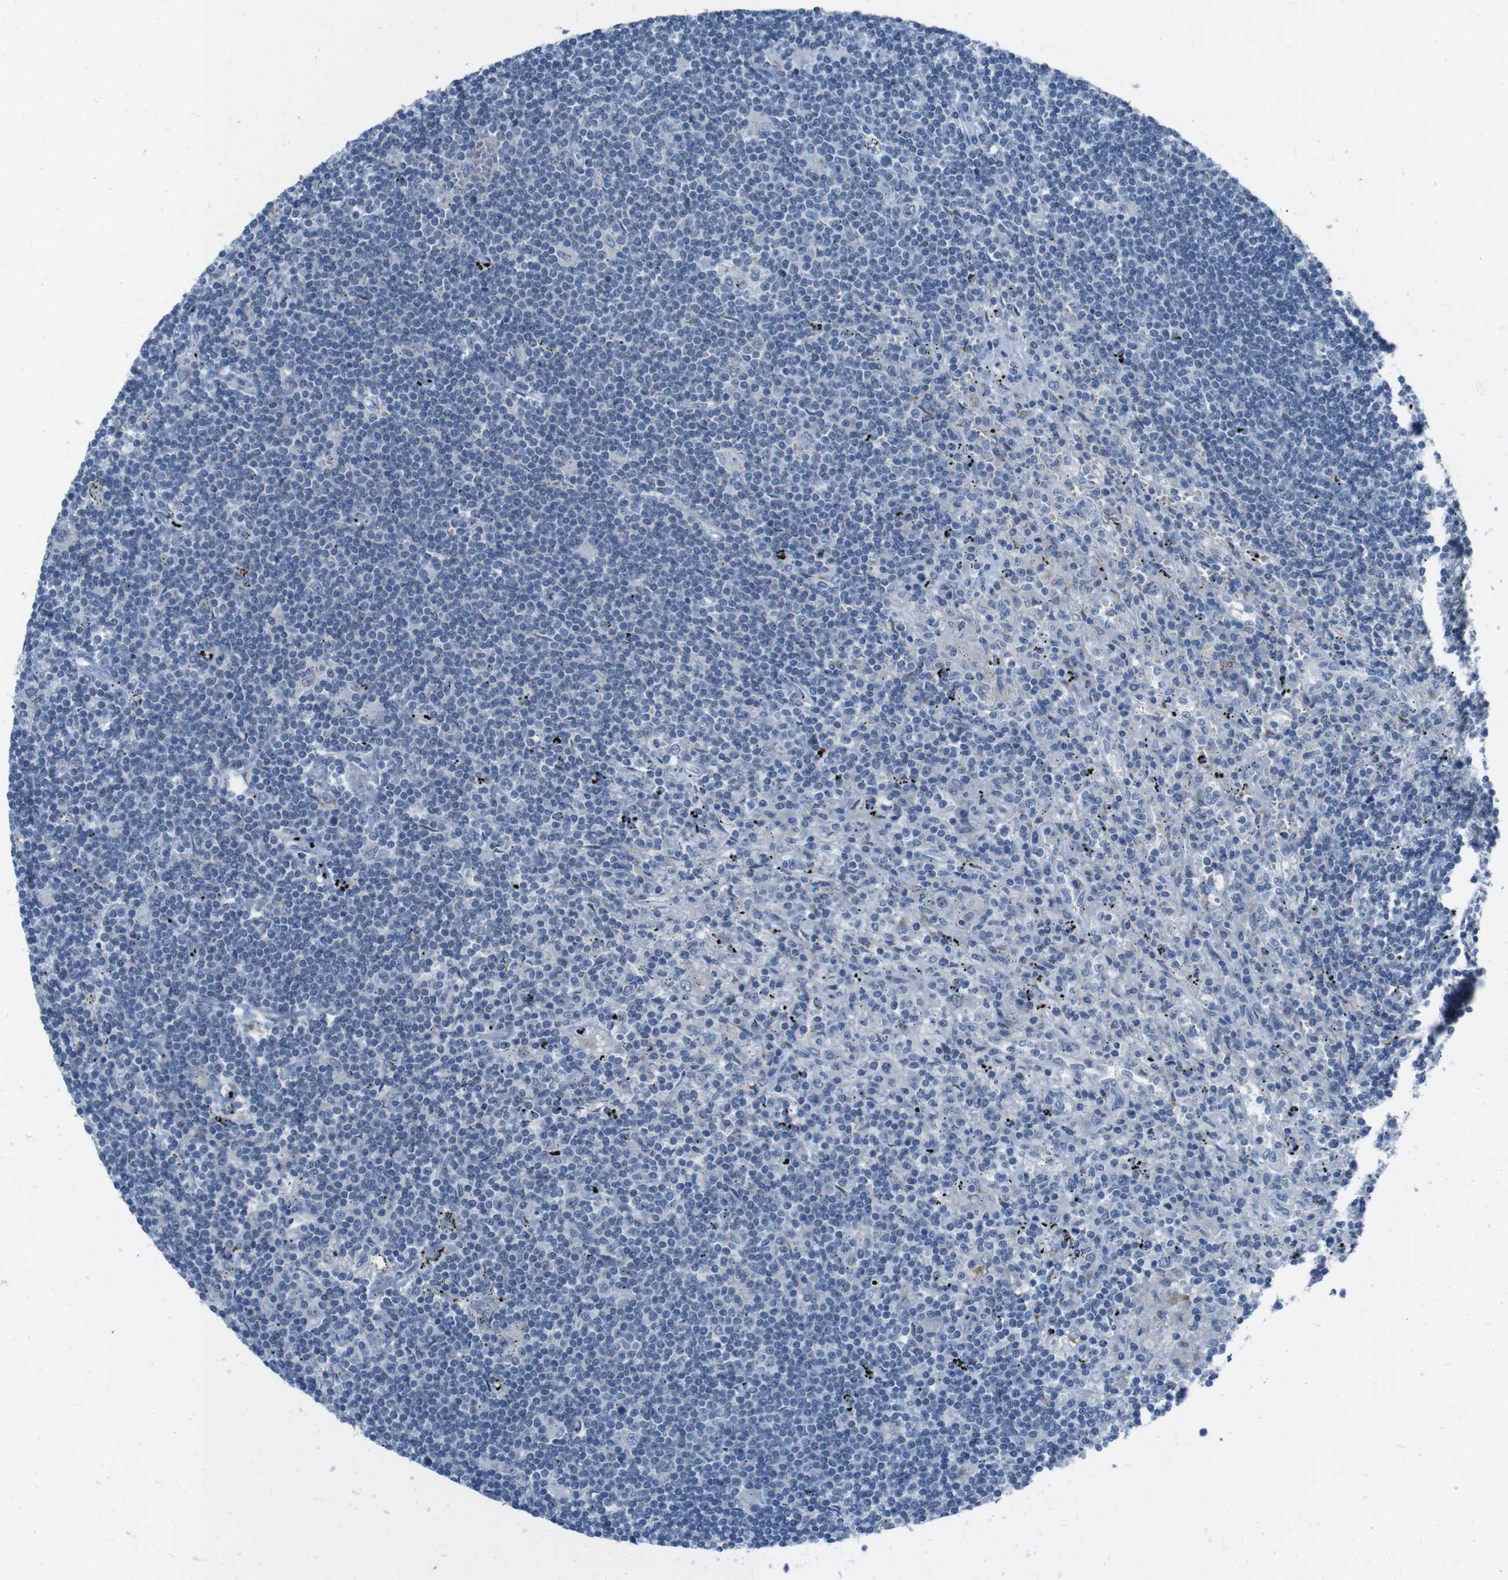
{"staining": {"intensity": "negative", "quantity": "none", "location": "none"}, "tissue": "lymphoma", "cell_type": "Tumor cells", "image_type": "cancer", "snomed": [{"axis": "morphology", "description": "Malignant lymphoma, non-Hodgkin's type, Low grade"}, {"axis": "topography", "description": "Spleen"}], "caption": "IHC image of human low-grade malignant lymphoma, non-Hodgkin's type stained for a protein (brown), which exhibits no staining in tumor cells.", "gene": "CDHR2", "patient": {"sex": "male", "age": 76}}